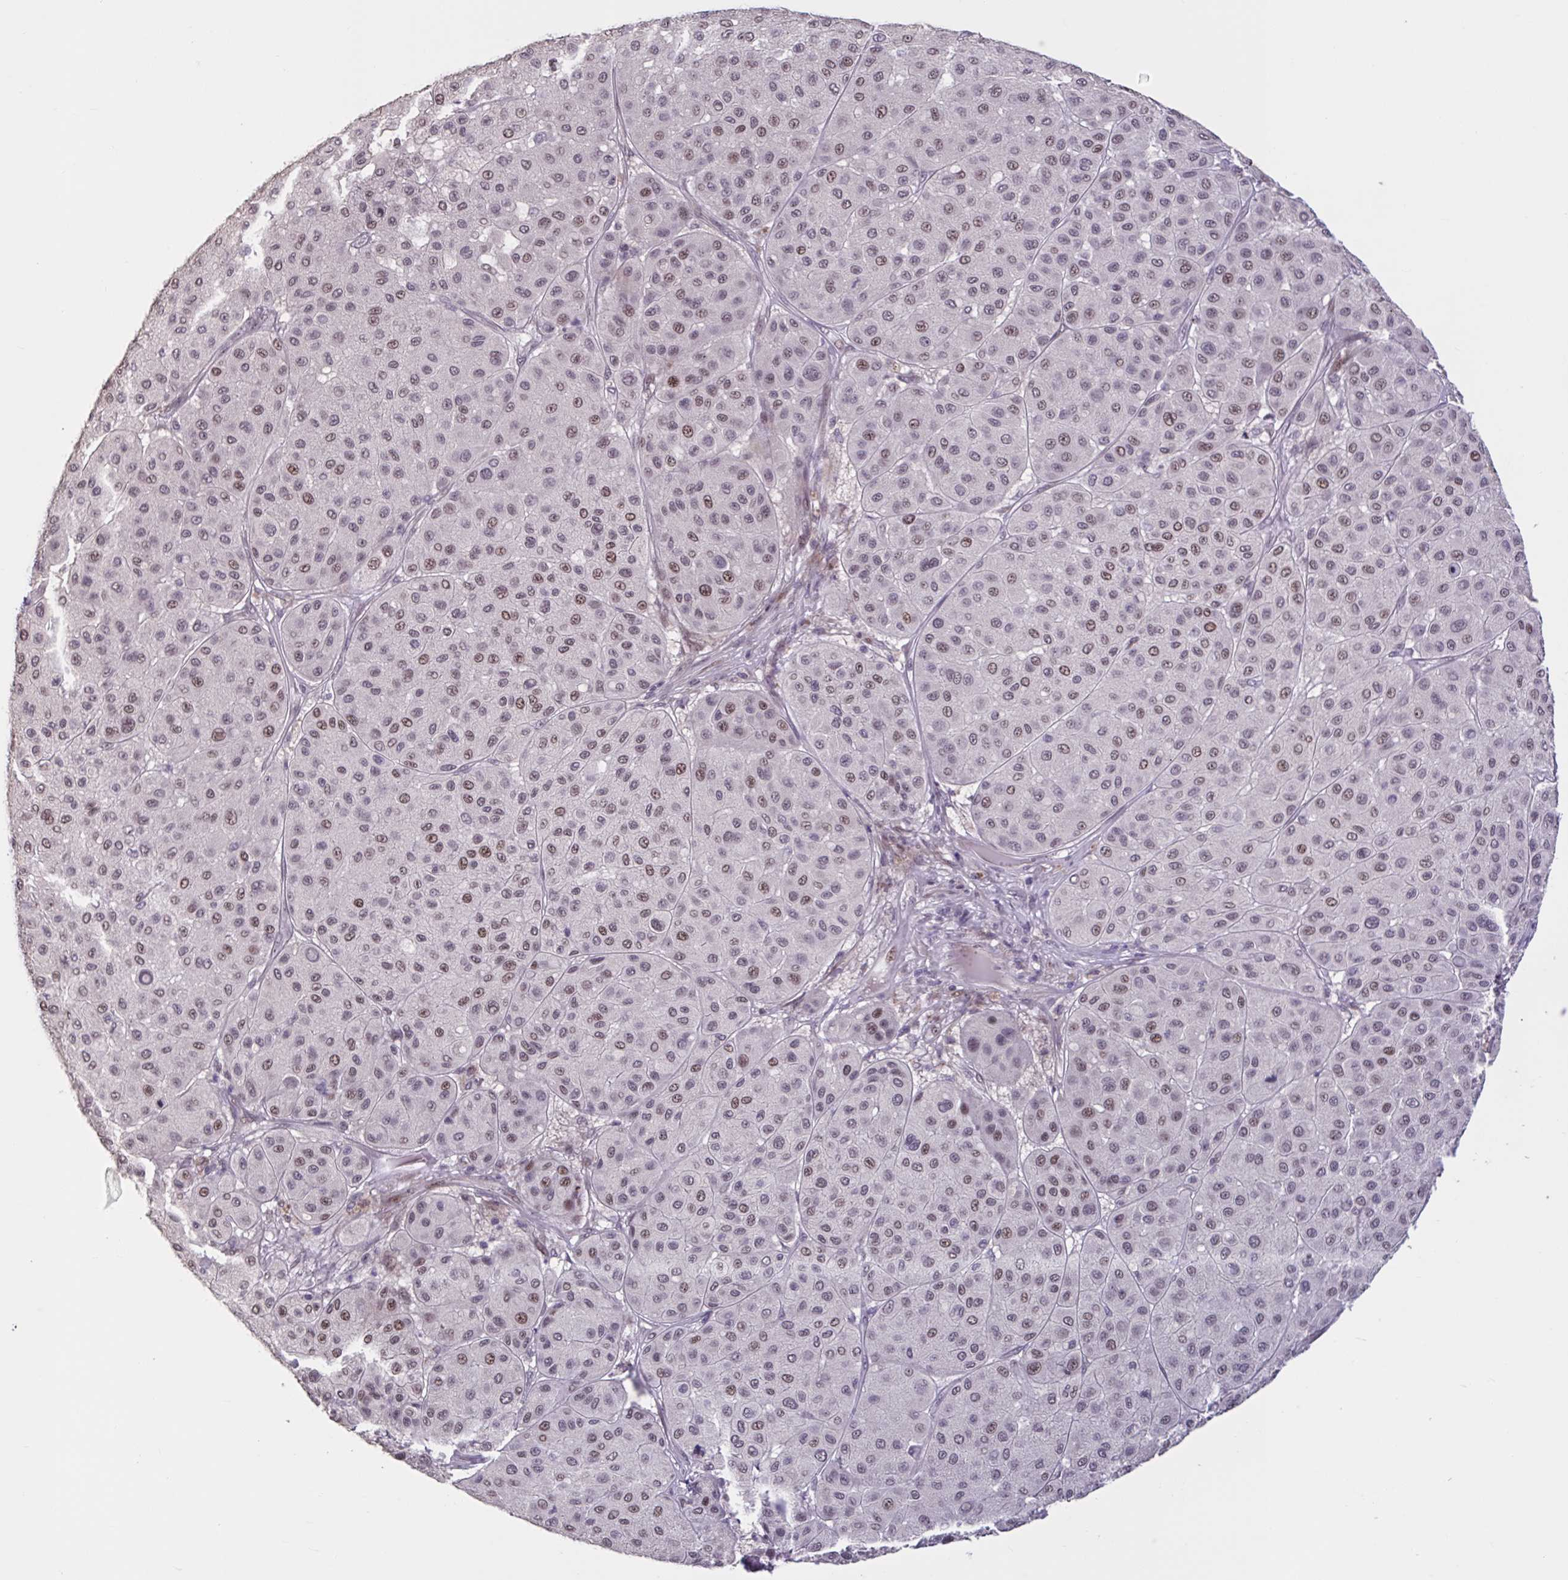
{"staining": {"intensity": "moderate", "quantity": ">75%", "location": "nuclear"}, "tissue": "melanoma", "cell_type": "Tumor cells", "image_type": "cancer", "snomed": [{"axis": "morphology", "description": "Malignant melanoma, Metastatic site"}, {"axis": "topography", "description": "Smooth muscle"}], "caption": "Immunohistochemistry (IHC) staining of malignant melanoma (metastatic site), which reveals medium levels of moderate nuclear positivity in approximately >75% of tumor cells indicating moderate nuclear protein positivity. The staining was performed using DAB (brown) for protein detection and nuclei were counterstained in hematoxylin (blue).", "gene": "ZNF414", "patient": {"sex": "male", "age": 41}}